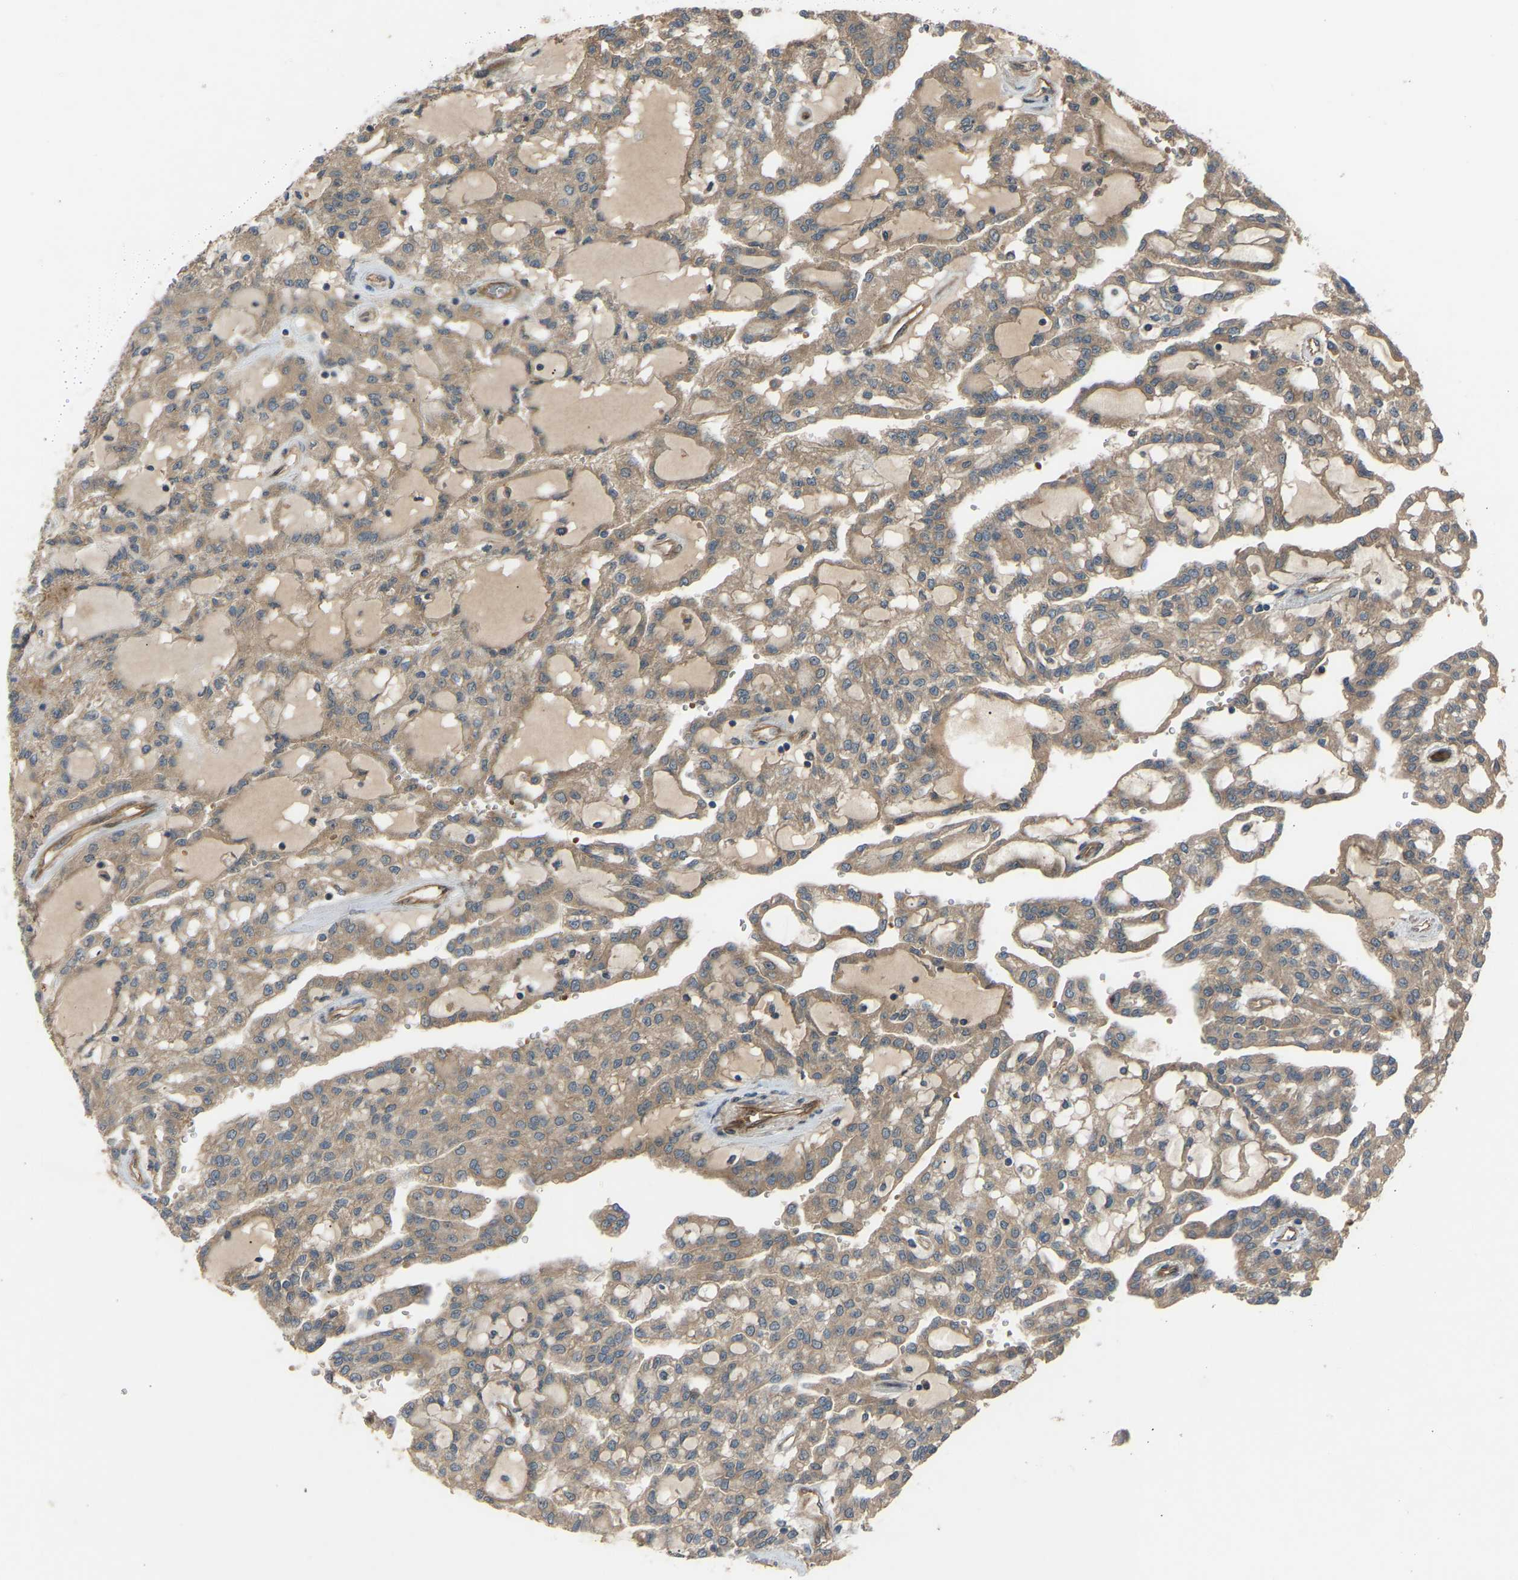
{"staining": {"intensity": "moderate", "quantity": ">75%", "location": "cytoplasmic/membranous"}, "tissue": "renal cancer", "cell_type": "Tumor cells", "image_type": "cancer", "snomed": [{"axis": "morphology", "description": "Adenocarcinoma, NOS"}, {"axis": "topography", "description": "Kidney"}], "caption": "Renal cancer (adenocarcinoma) tissue shows moderate cytoplasmic/membranous expression in about >75% of tumor cells, visualized by immunohistochemistry. Ihc stains the protein of interest in brown and the nuclei are stained blue.", "gene": "GAS2L1", "patient": {"sex": "male", "age": 63}}